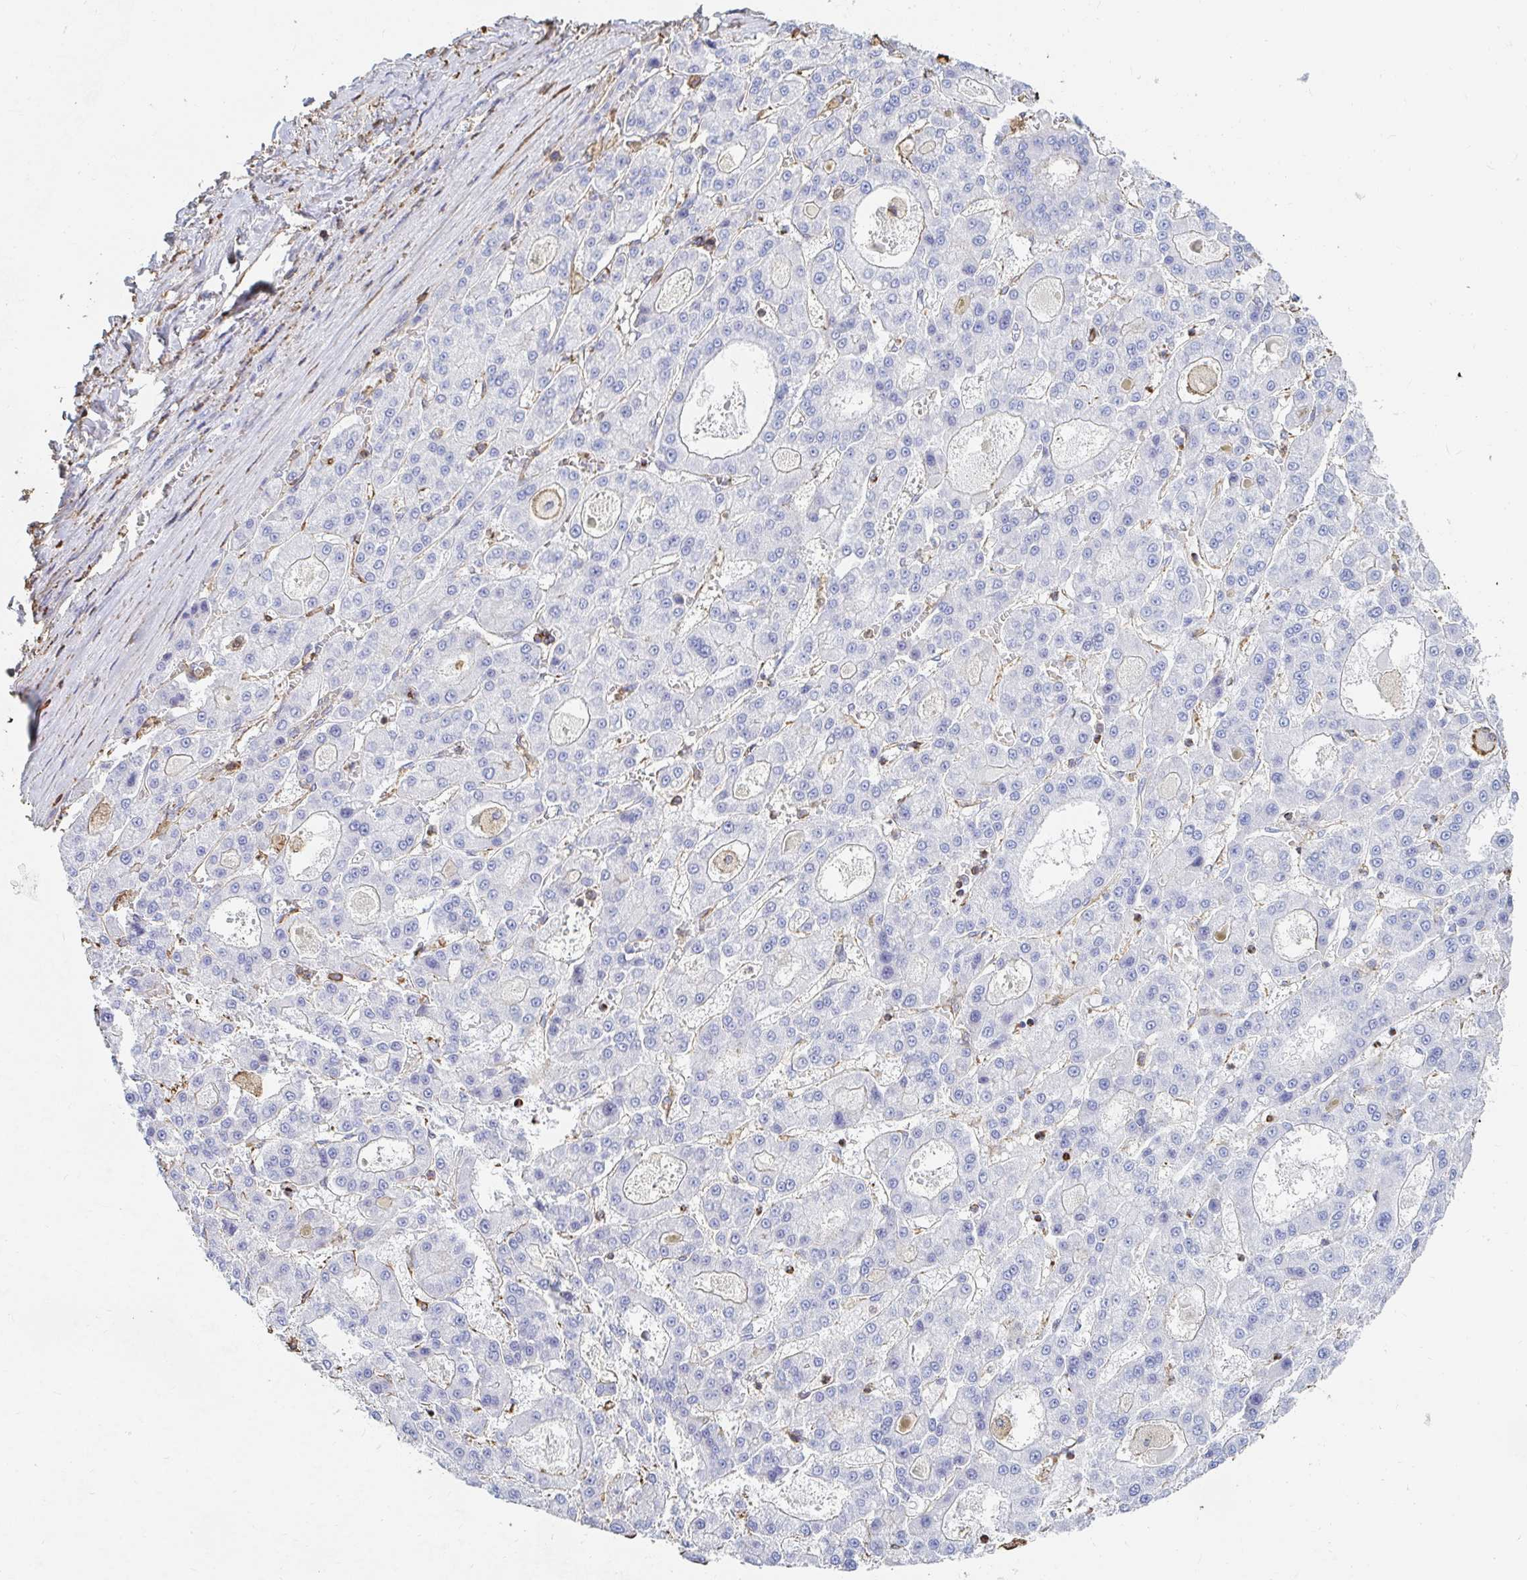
{"staining": {"intensity": "negative", "quantity": "none", "location": "none"}, "tissue": "liver cancer", "cell_type": "Tumor cells", "image_type": "cancer", "snomed": [{"axis": "morphology", "description": "Carcinoma, Hepatocellular, NOS"}, {"axis": "topography", "description": "Liver"}], "caption": "This photomicrograph is of liver hepatocellular carcinoma stained with IHC to label a protein in brown with the nuclei are counter-stained blue. There is no staining in tumor cells.", "gene": "PTPN14", "patient": {"sex": "male", "age": 70}}